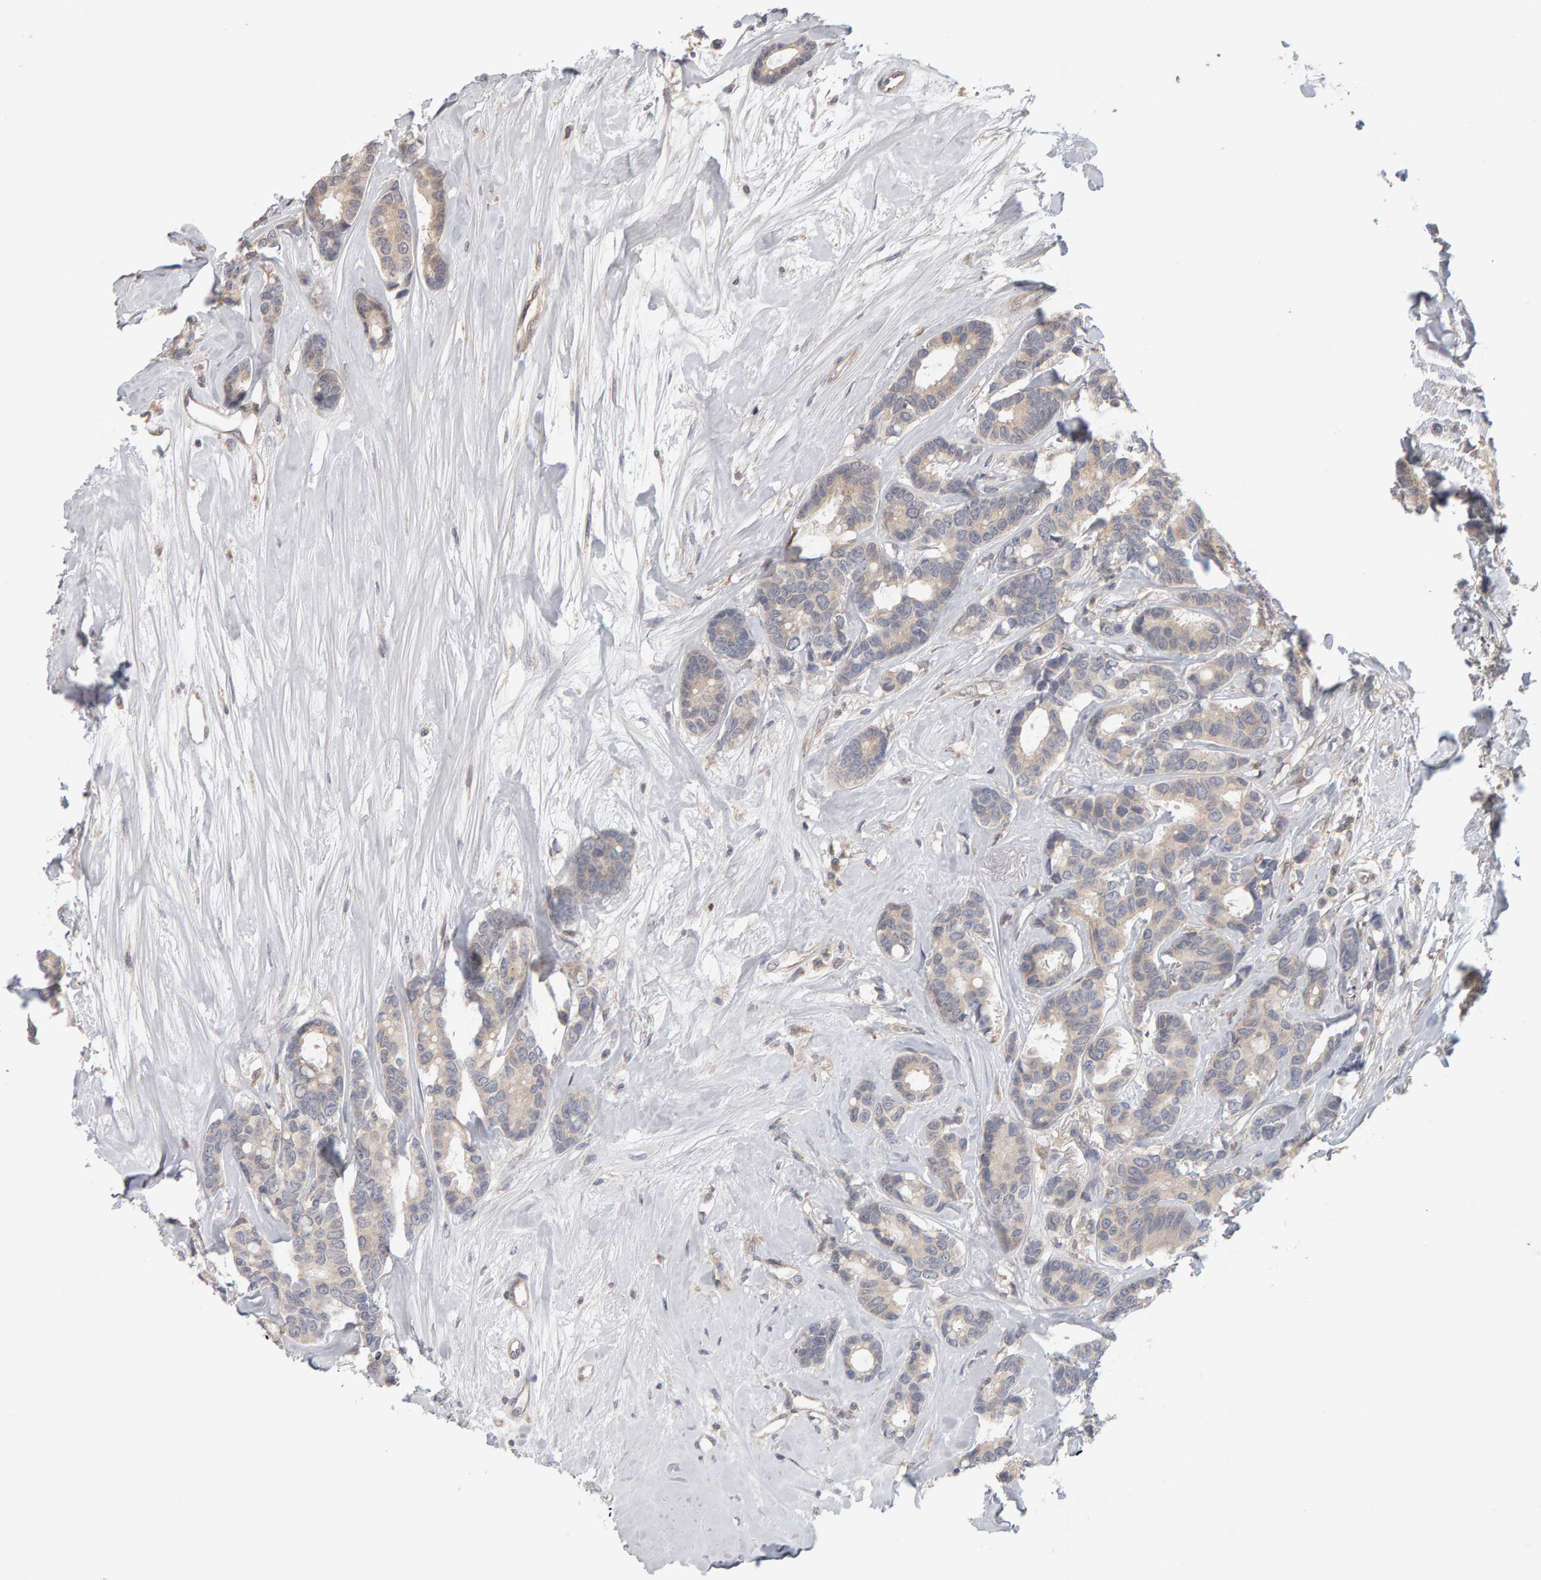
{"staining": {"intensity": "weak", "quantity": "25%-75%", "location": "cytoplasmic/membranous"}, "tissue": "breast cancer", "cell_type": "Tumor cells", "image_type": "cancer", "snomed": [{"axis": "morphology", "description": "Duct carcinoma"}, {"axis": "topography", "description": "Breast"}], "caption": "A low amount of weak cytoplasmic/membranous positivity is seen in about 25%-75% of tumor cells in invasive ductal carcinoma (breast) tissue.", "gene": "MSRA", "patient": {"sex": "female", "age": 87}}